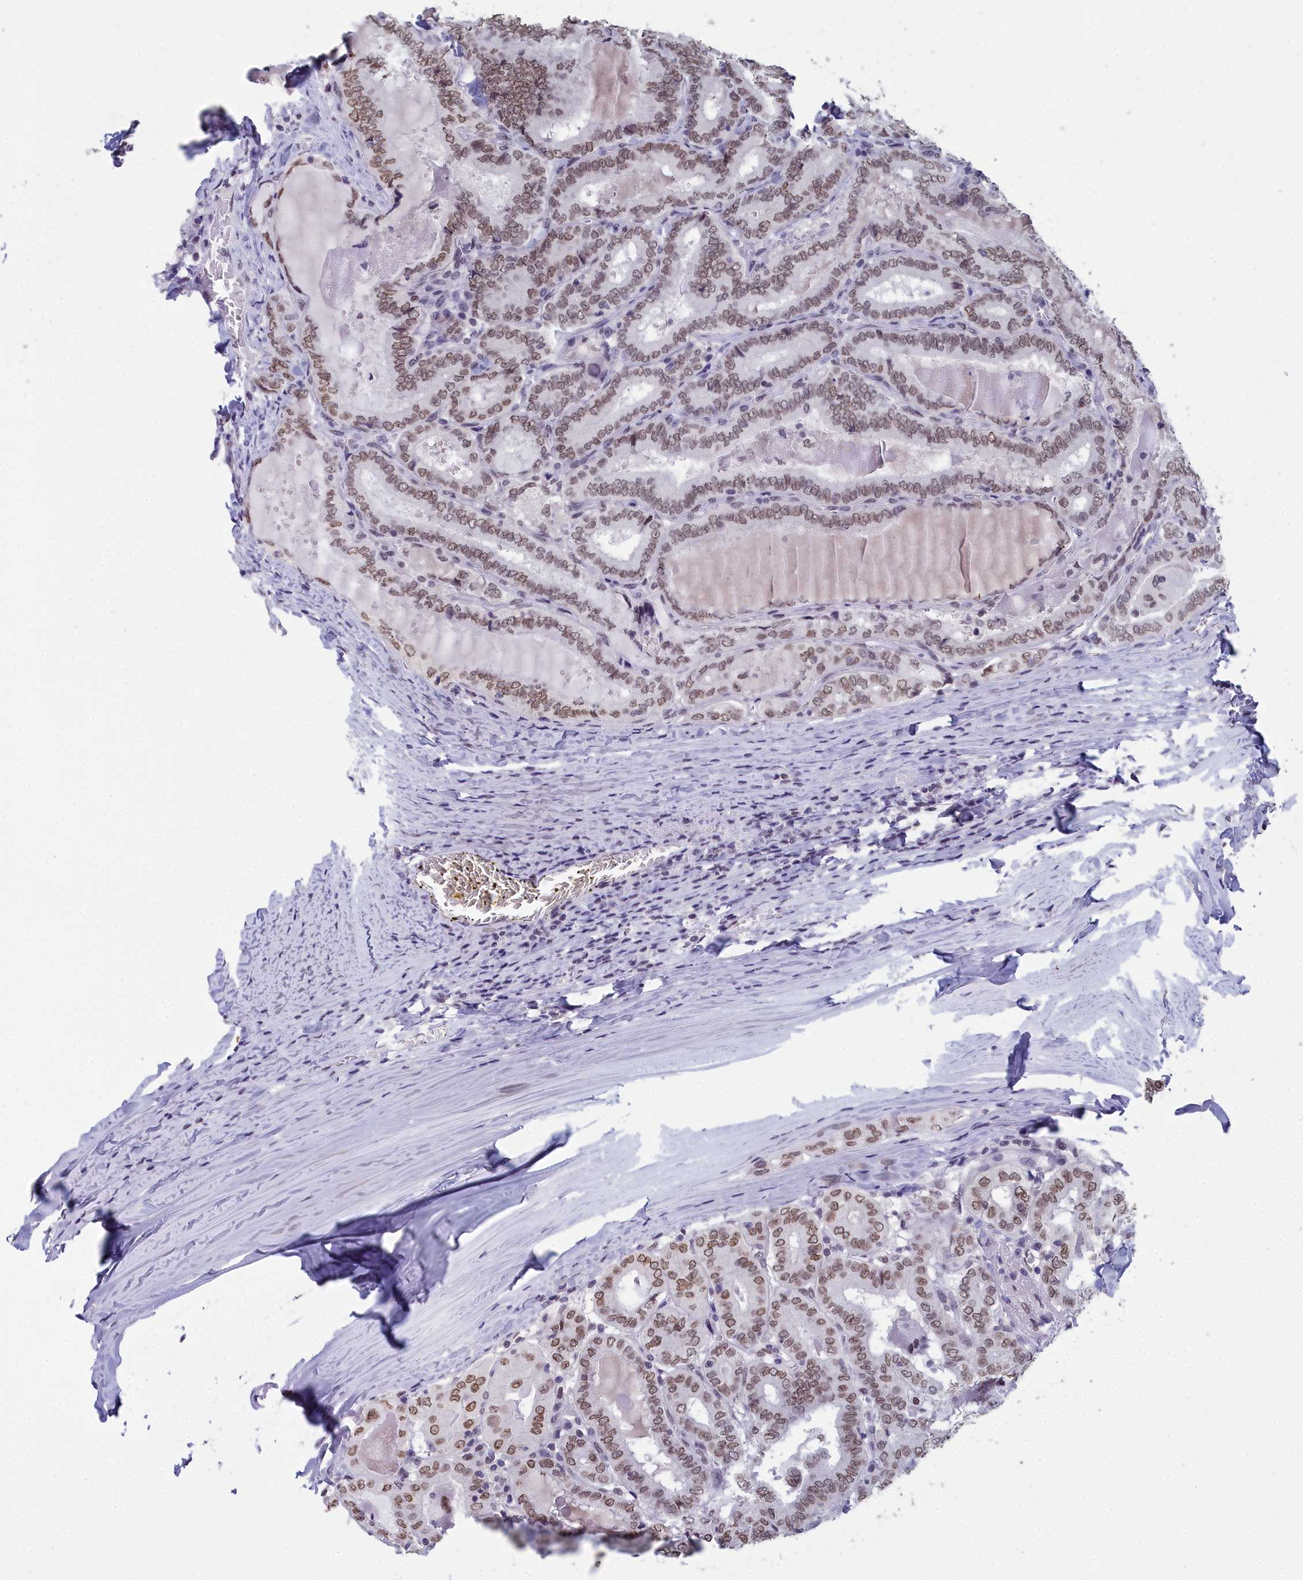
{"staining": {"intensity": "moderate", "quantity": ">75%", "location": "nuclear"}, "tissue": "thyroid cancer", "cell_type": "Tumor cells", "image_type": "cancer", "snomed": [{"axis": "morphology", "description": "Papillary adenocarcinoma, NOS"}, {"axis": "topography", "description": "Thyroid gland"}], "caption": "Protein analysis of papillary adenocarcinoma (thyroid) tissue reveals moderate nuclear positivity in about >75% of tumor cells.", "gene": "CCDC97", "patient": {"sex": "female", "age": 72}}